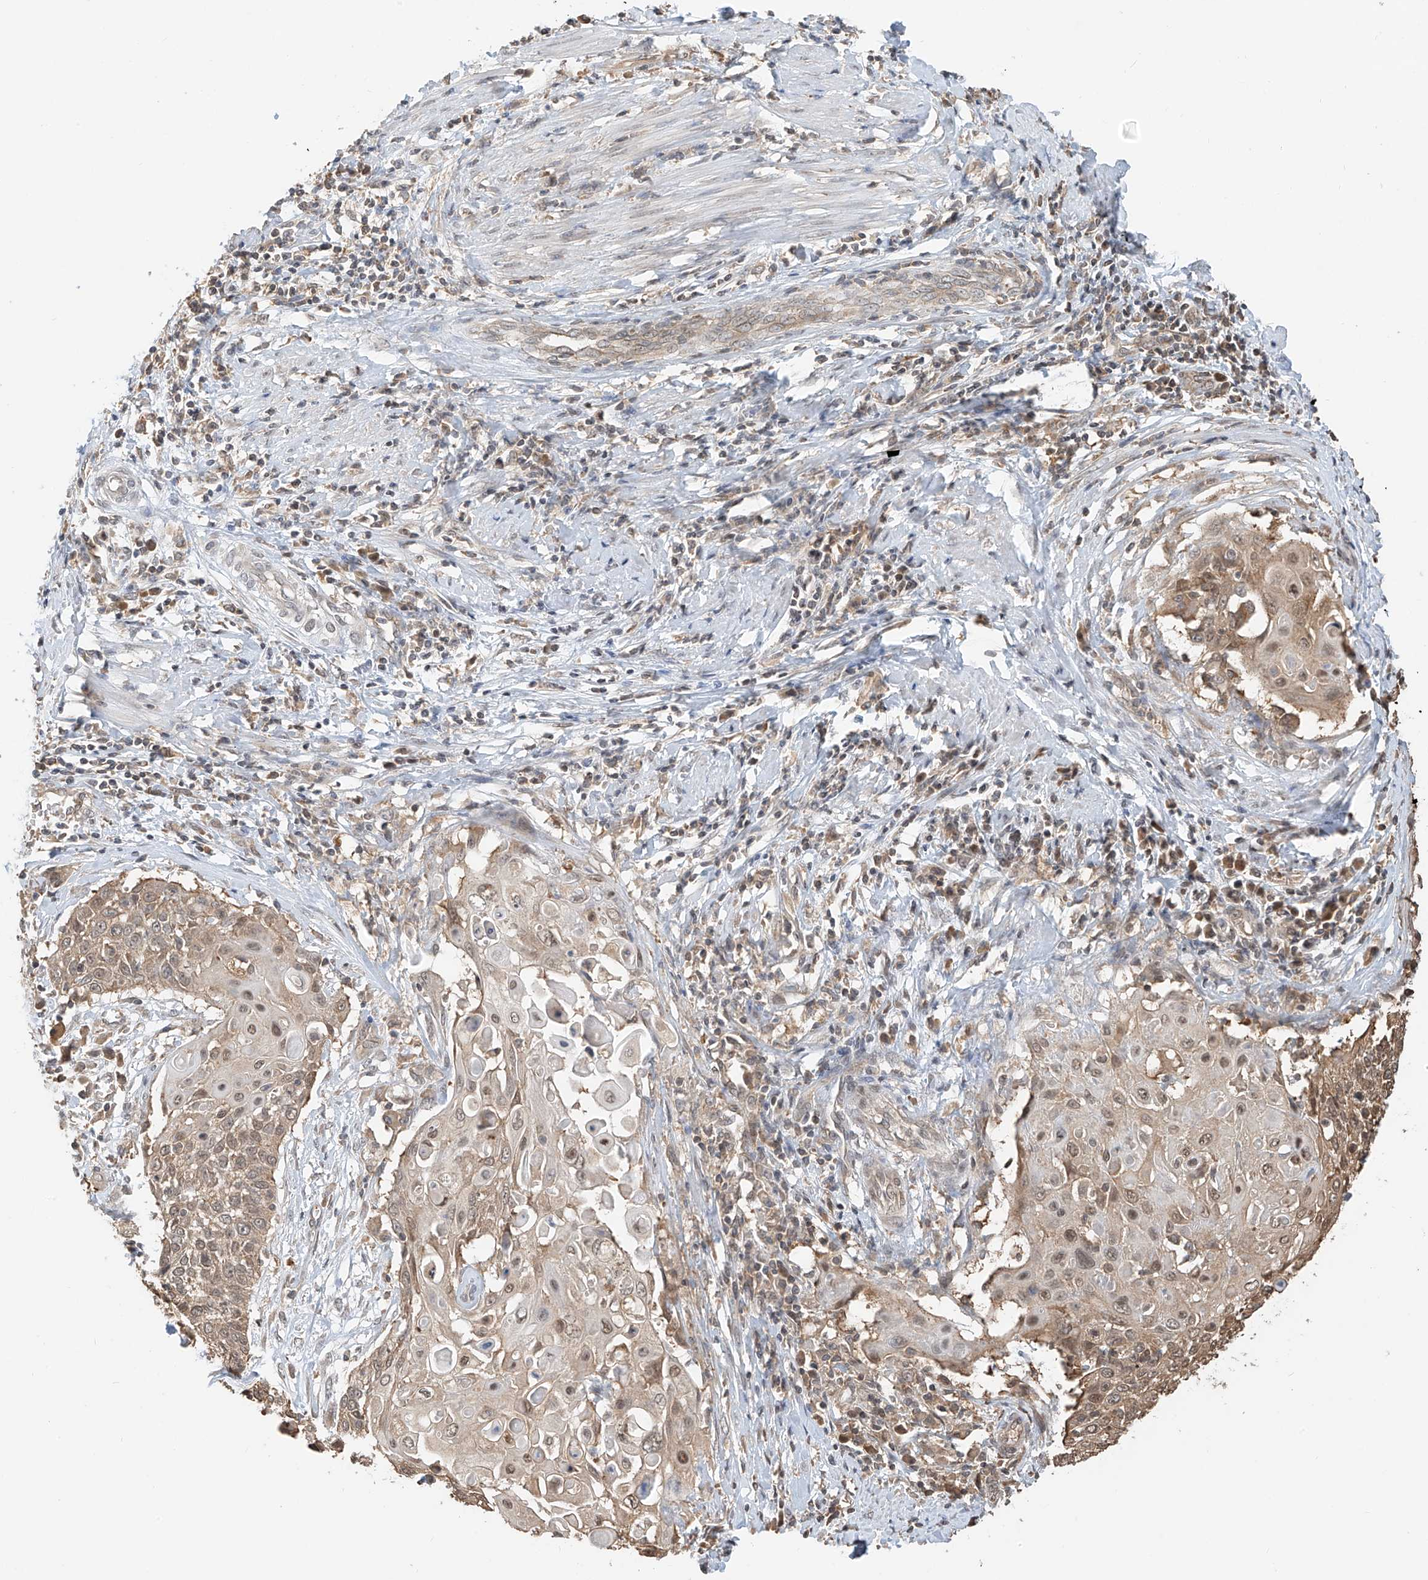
{"staining": {"intensity": "moderate", "quantity": ">75%", "location": "cytoplasmic/membranous,nuclear"}, "tissue": "cervical cancer", "cell_type": "Tumor cells", "image_type": "cancer", "snomed": [{"axis": "morphology", "description": "Squamous cell carcinoma, NOS"}, {"axis": "topography", "description": "Cervix"}], "caption": "This is a photomicrograph of IHC staining of cervical cancer (squamous cell carcinoma), which shows moderate expression in the cytoplasmic/membranous and nuclear of tumor cells.", "gene": "PPA2", "patient": {"sex": "female", "age": 39}}